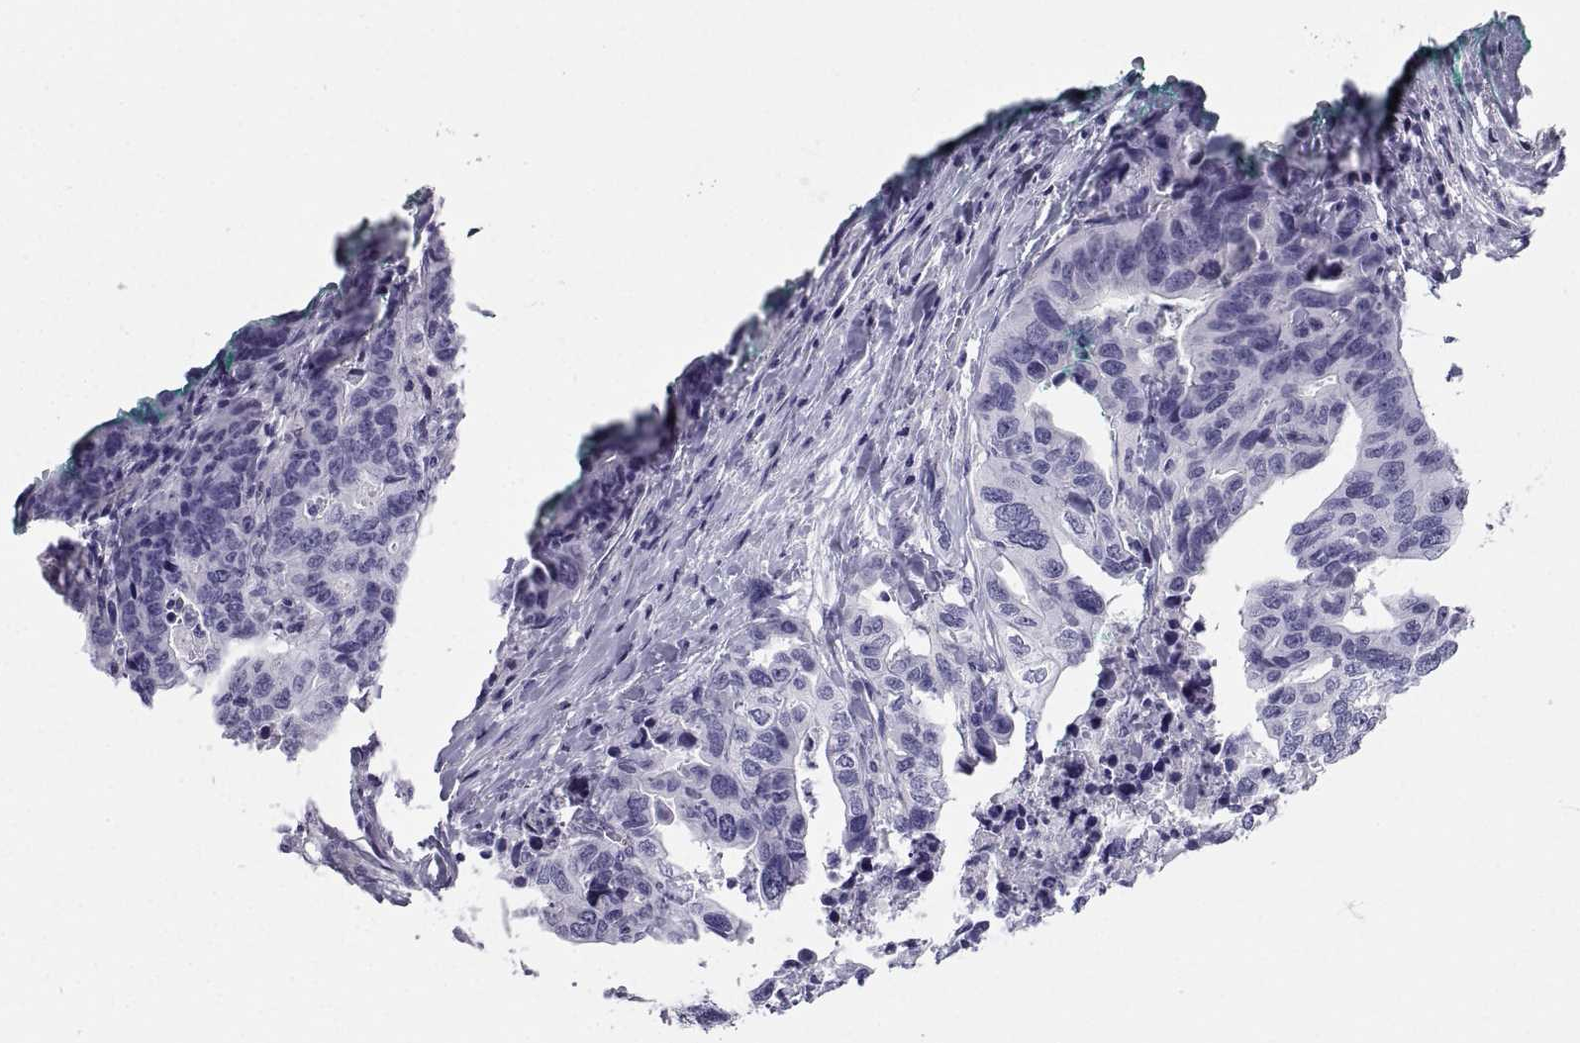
{"staining": {"intensity": "negative", "quantity": "none", "location": "none"}, "tissue": "stomach cancer", "cell_type": "Tumor cells", "image_type": "cancer", "snomed": [{"axis": "morphology", "description": "Adenocarcinoma, NOS"}, {"axis": "topography", "description": "Stomach, upper"}], "caption": "High power microscopy image of an immunohistochemistry micrograph of adenocarcinoma (stomach), revealing no significant staining in tumor cells.", "gene": "PCSK1N", "patient": {"sex": "female", "age": 67}}